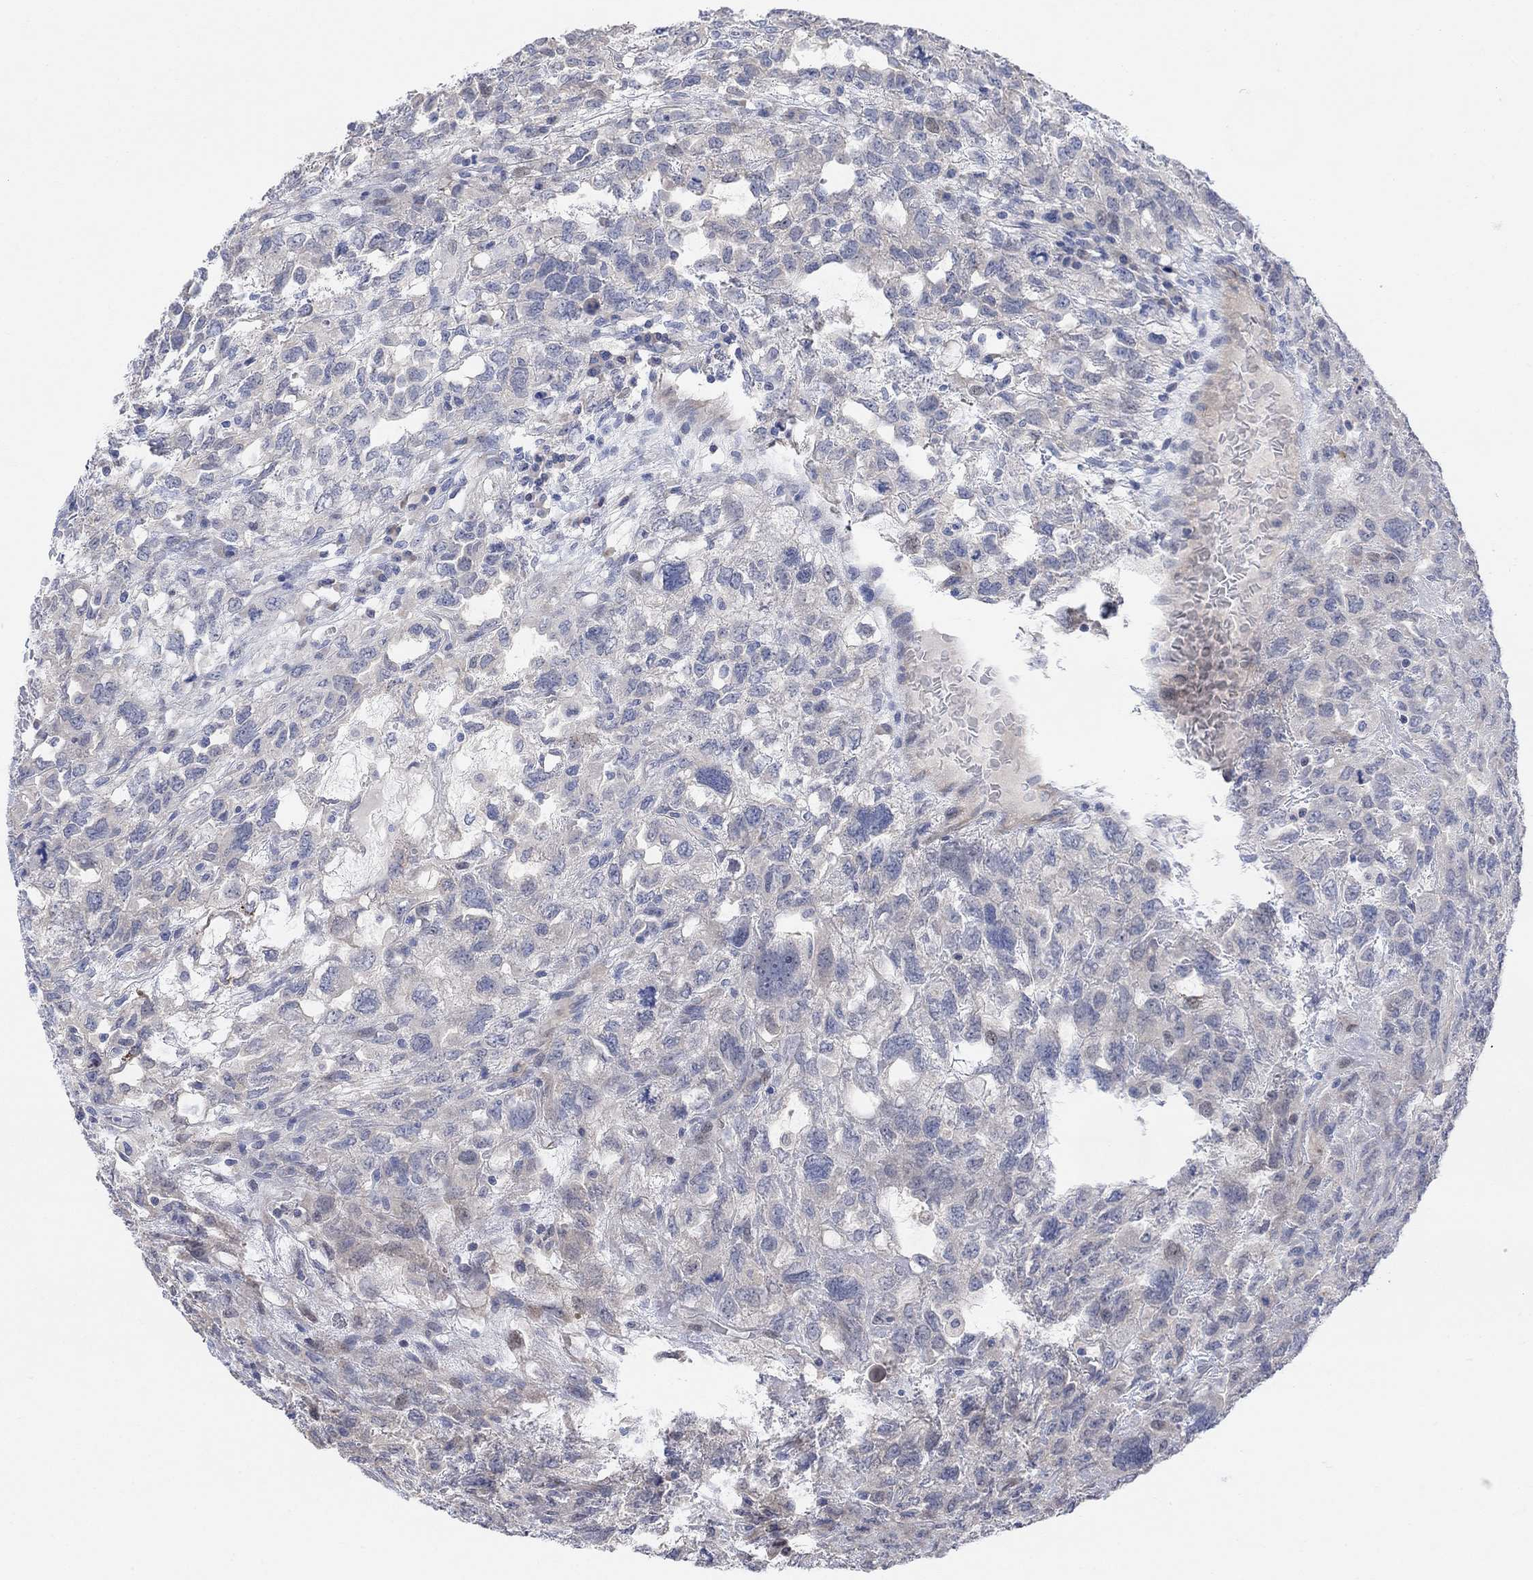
{"staining": {"intensity": "negative", "quantity": "none", "location": "none"}, "tissue": "testis cancer", "cell_type": "Tumor cells", "image_type": "cancer", "snomed": [{"axis": "morphology", "description": "Seminoma, NOS"}, {"axis": "topography", "description": "Testis"}], "caption": "The micrograph displays no staining of tumor cells in testis seminoma.", "gene": "CNTF", "patient": {"sex": "male", "age": 52}}